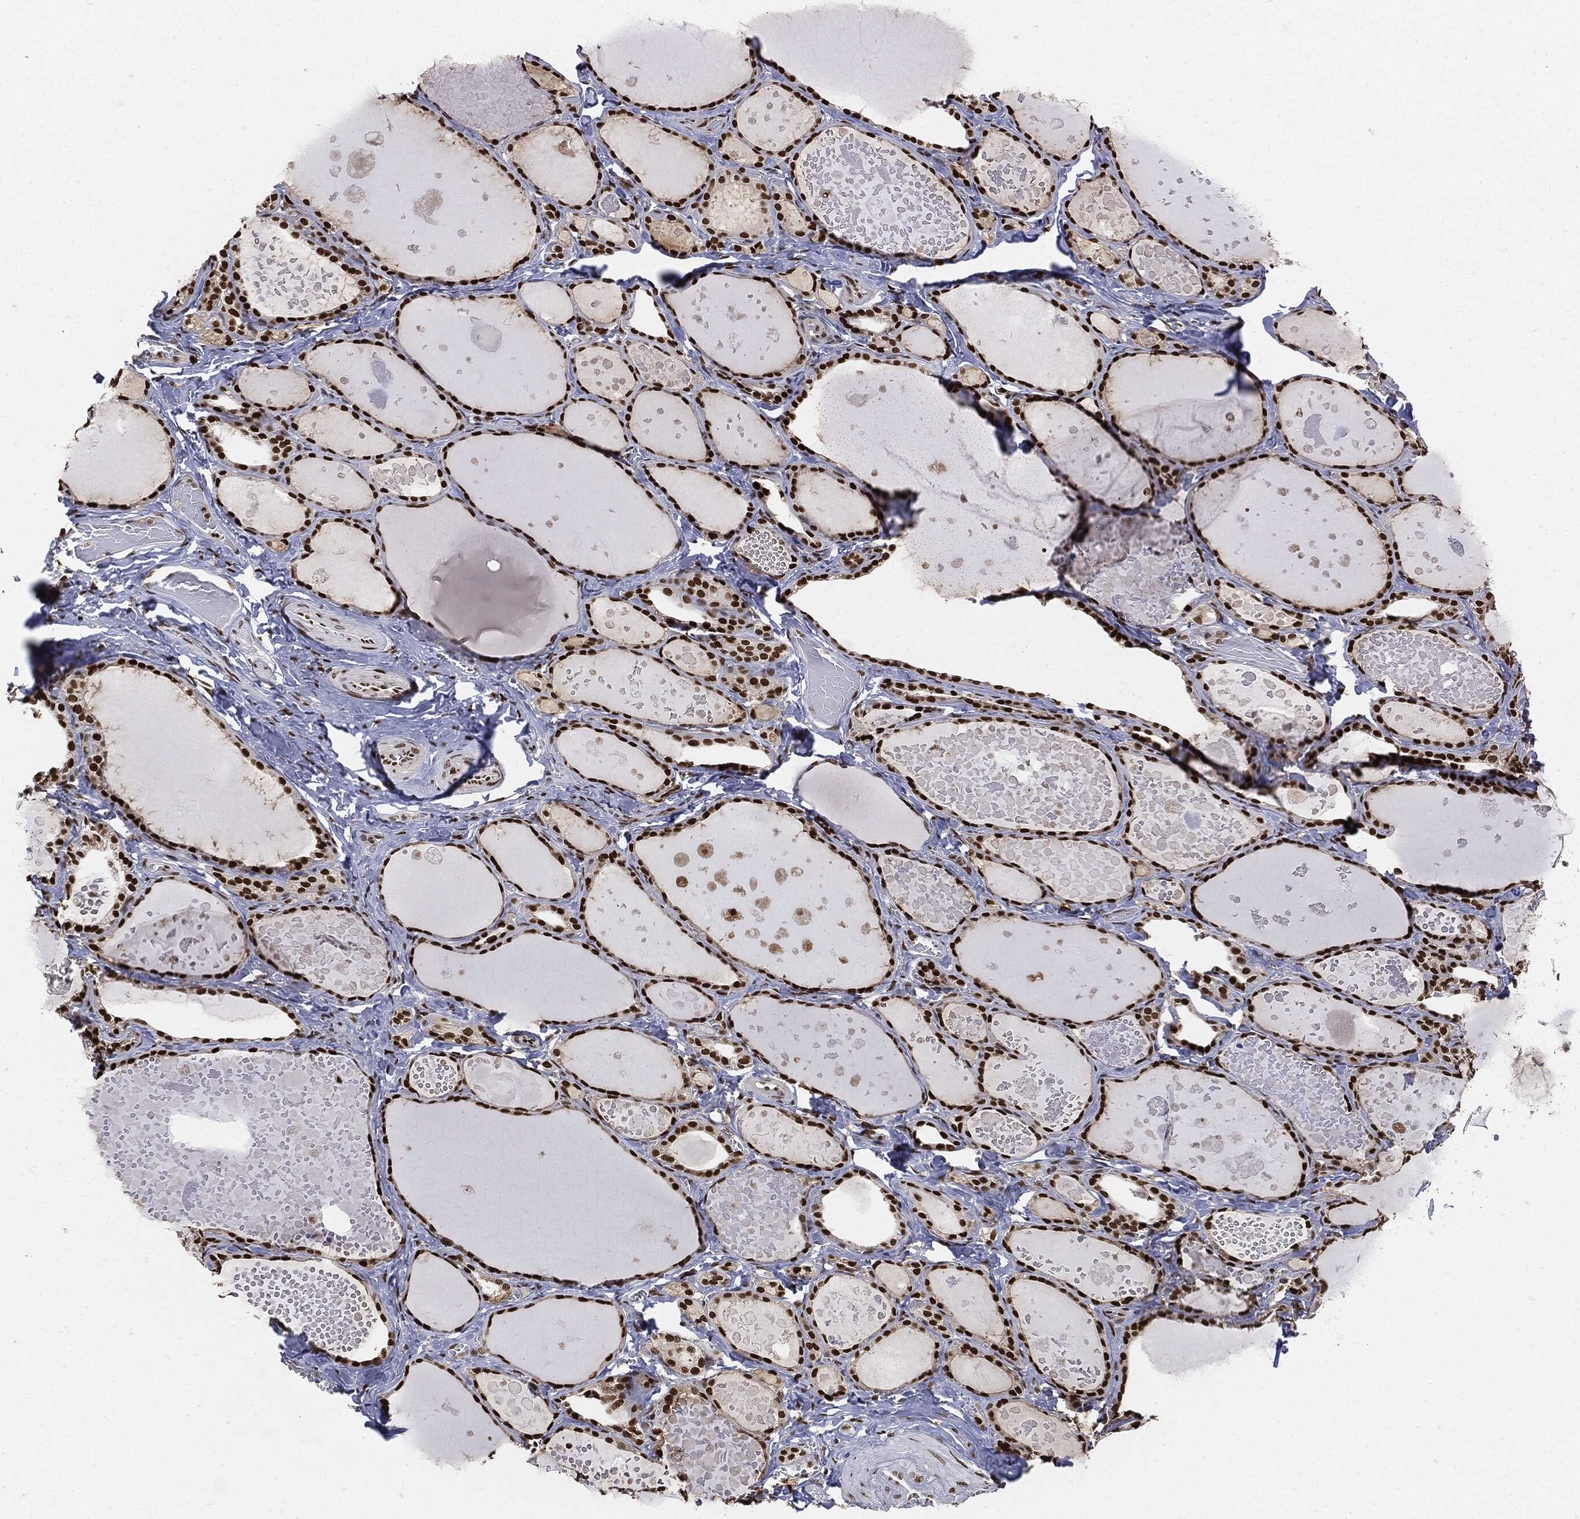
{"staining": {"intensity": "strong", "quantity": ">75%", "location": "nuclear"}, "tissue": "thyroid gland", "cell_type": "Glandular cells", "image_type": "normal", "snomed": [{"axis": "morphology", "description": "Normal tissue, NOS"}, {"axis": "topography", "description": "Thyroid gland"}], "caption": "About >75% of glandular cells in normal human thyroid gland demonstrate strong nuclear protein expression as visualized by brown immunohistochemical staining.", "gene": "PCNA", "patient": {"sex": "female", "age": 56}}